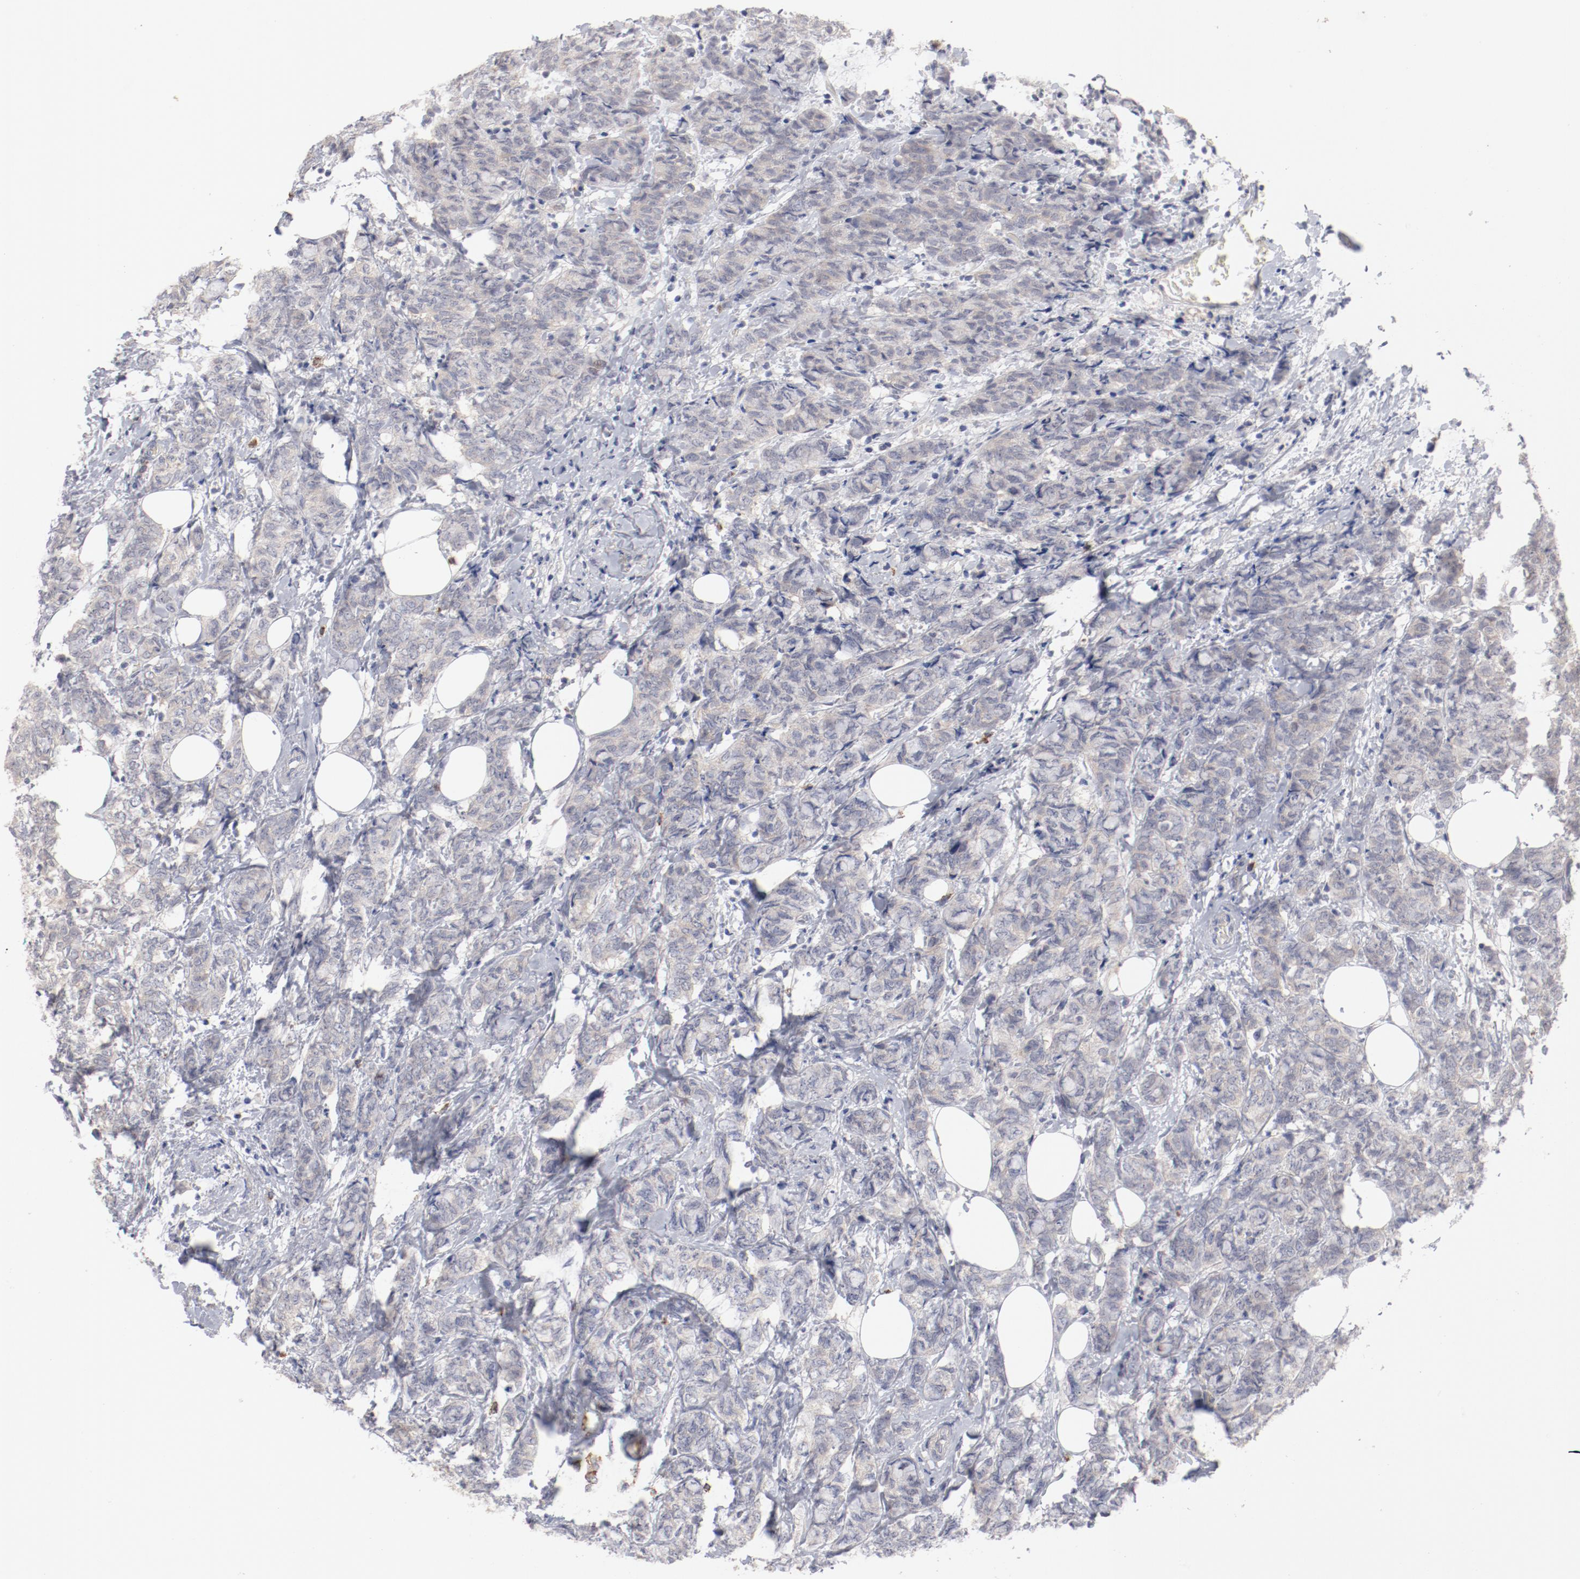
{"staining": {"intensity": "negative", "quantity": "none", "location": "none"}, "tissue": "breast cancer", "cell_type": "Tumor cells", "image_type": "cancer", "snomed": [{"axis": "morphology", "description": "Lobular carcinoma"}, {"axis": "topography", "description": "Breast"}], "caption": "Immunohistochemical staining of human breast lobular carcinoma reveals no significant positivity in tumor cells.", "gene": "SH3BGR", "patient": {"sex": "female", "age": 60}}